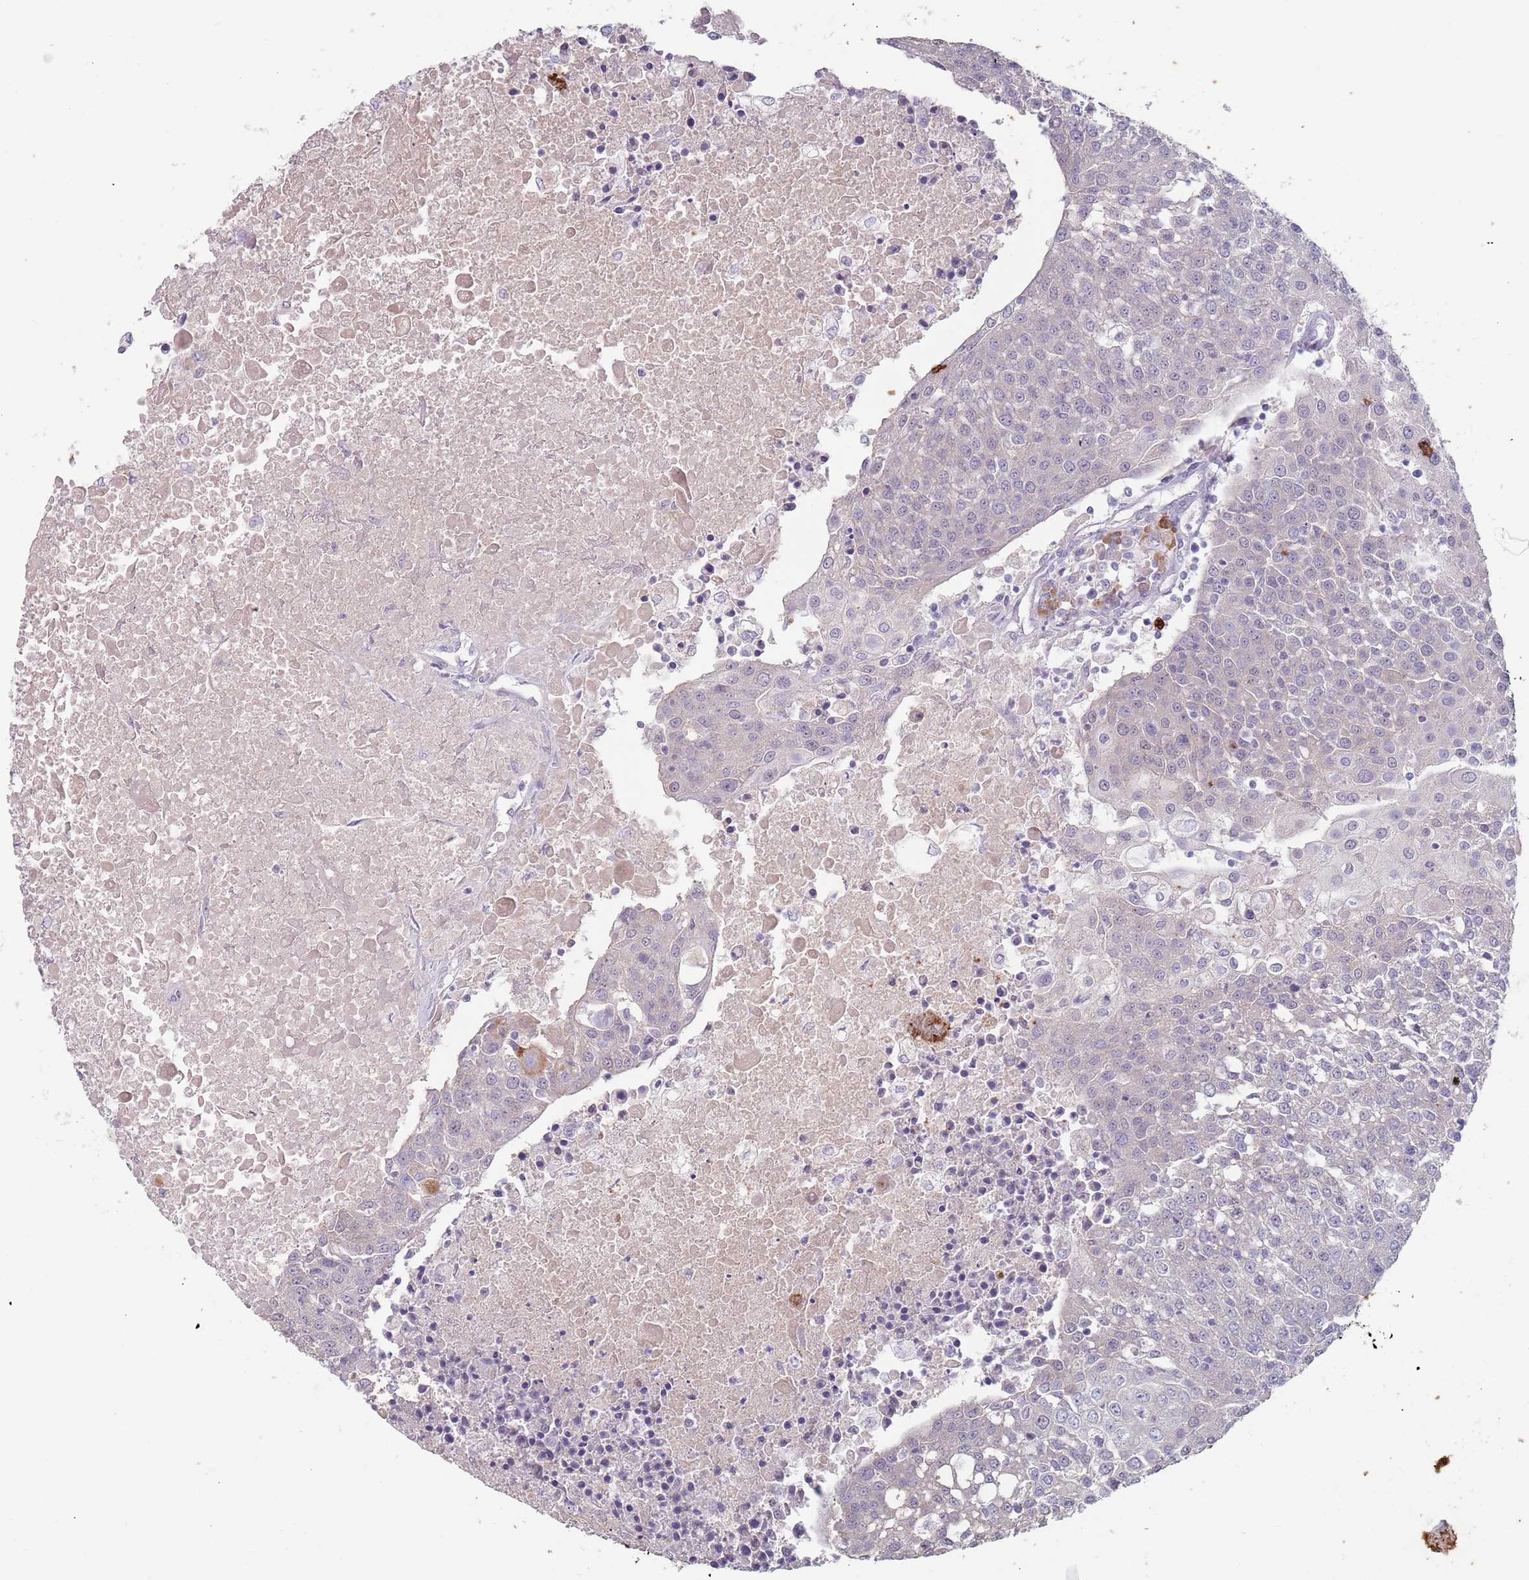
{"staining": {"intensity": "negative", "quantity": "none", "location": "none"}, "tissue": "urothelial cancer", "cell_type": "Tumor cells", "image_type": "cancer", "snomed": [{"axis": "morphology", "description": "Urothelial carcinoma, High grade"}, {"axis": "topography", "description": "Urinary bladder"}], "caption": "An image of urothelial cancer stained for a protein reveals no brown staining in tumor cells.", "gene": "STYK1", "patient": {"sex": "female", "age": 85}}